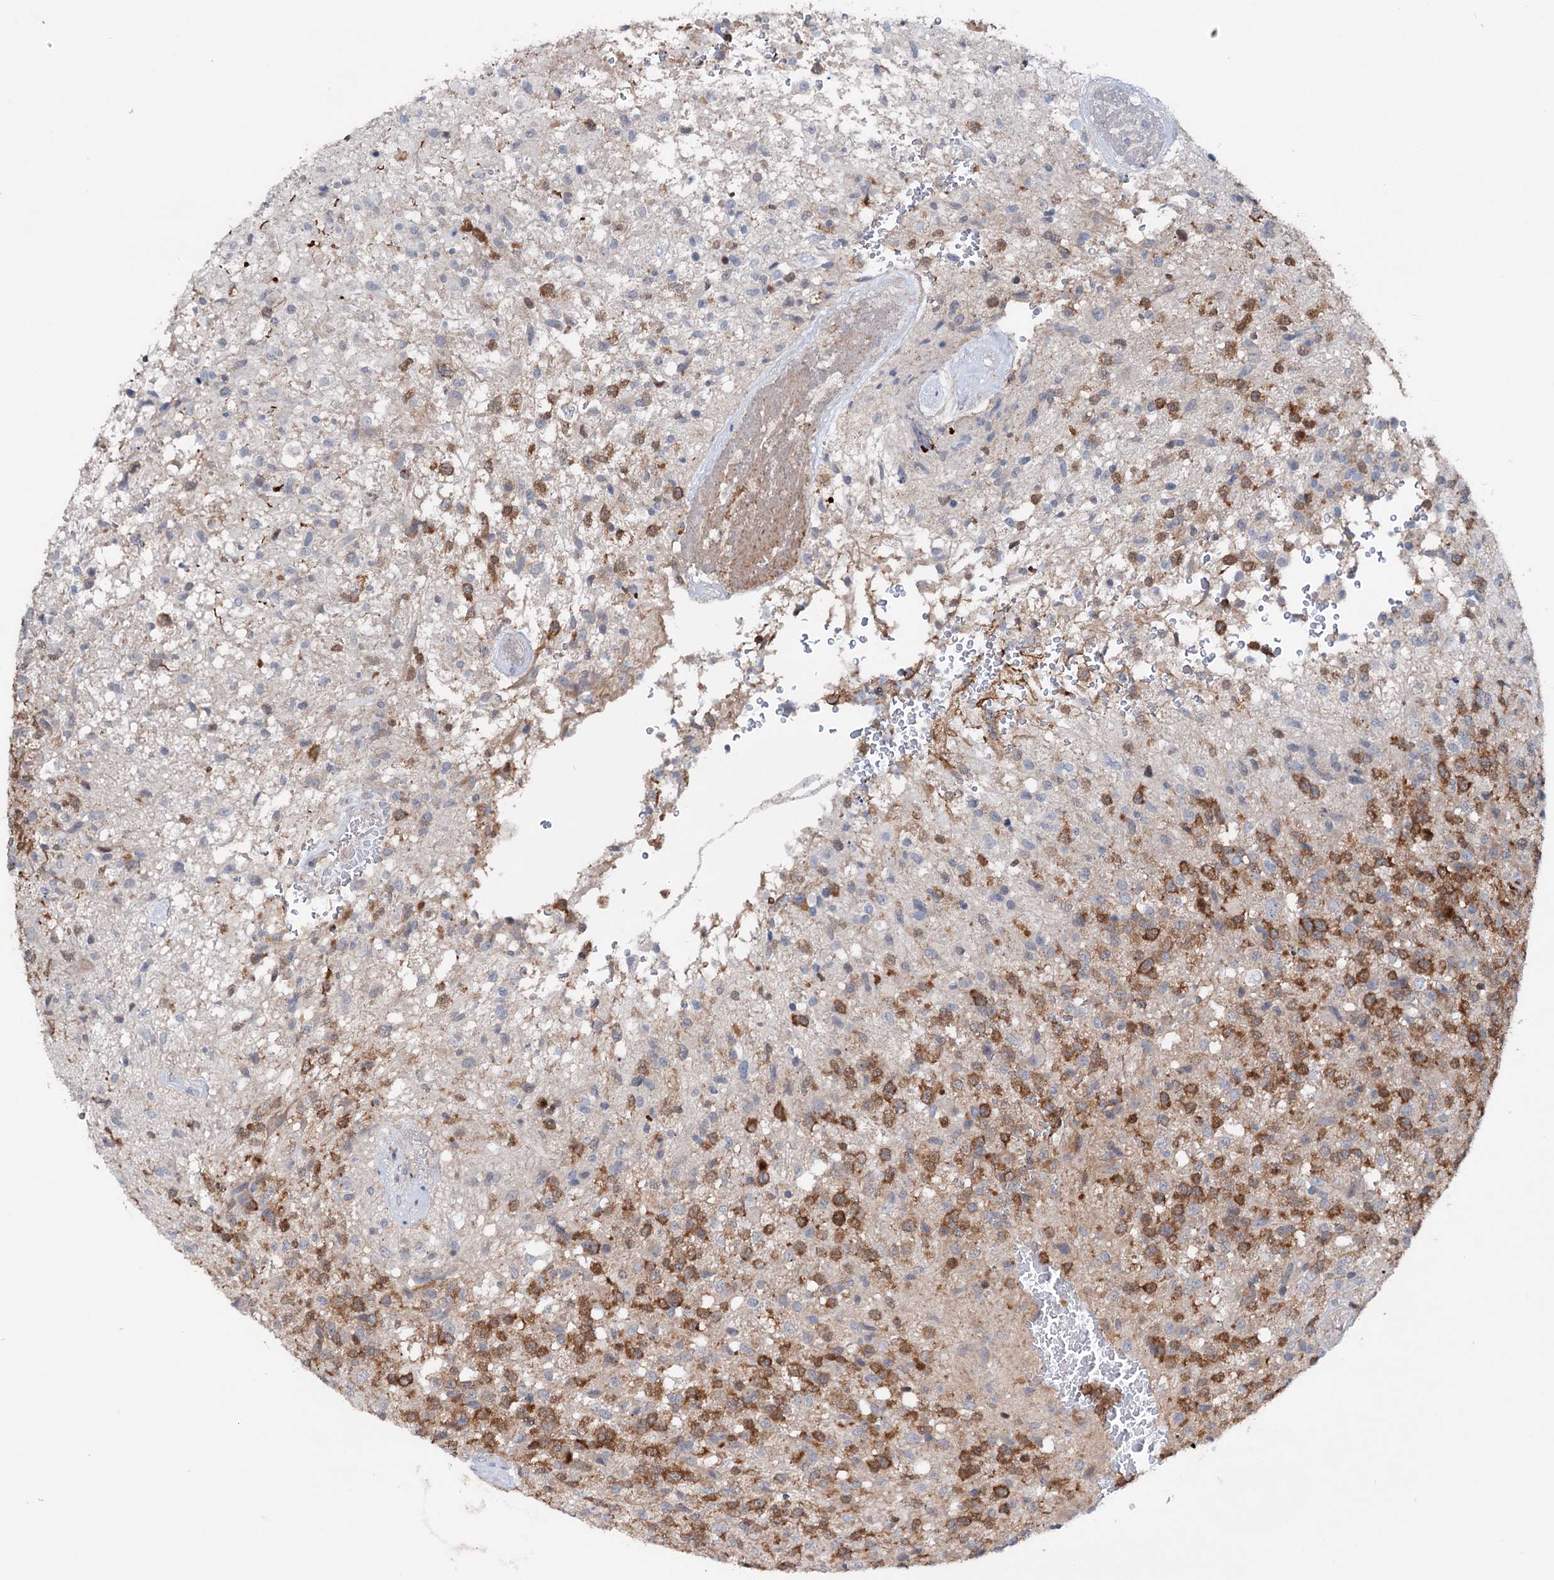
{"staining": {"intensity": "strong", "quantity": "25%-75%", "location": "cytoplasmic/membranous"}, "tissue": "glioma", "cell_type": "Tumor cells", "image_type": "cancer", "snomed": [{"axis": "morphology", "description": "Glioma, malignant, High grade"}, {"axis": "topography", "description": "Brain"}], "caption": "Immunohistochemical staining of human malignant glioma (high-grade) demonstrates high levels of strong cytoplasmic/membranous protein positivity in approximately 25%-75% of tumor cells. The protein of interest is stained brown, and the nuclei are stained in blue (DAB (3,3'-diaminobenzidine) IHC with brightfield microscopy, high magnification).", "gene": "NCAPD2", "patient": {"sex": "male", "age": 56}}